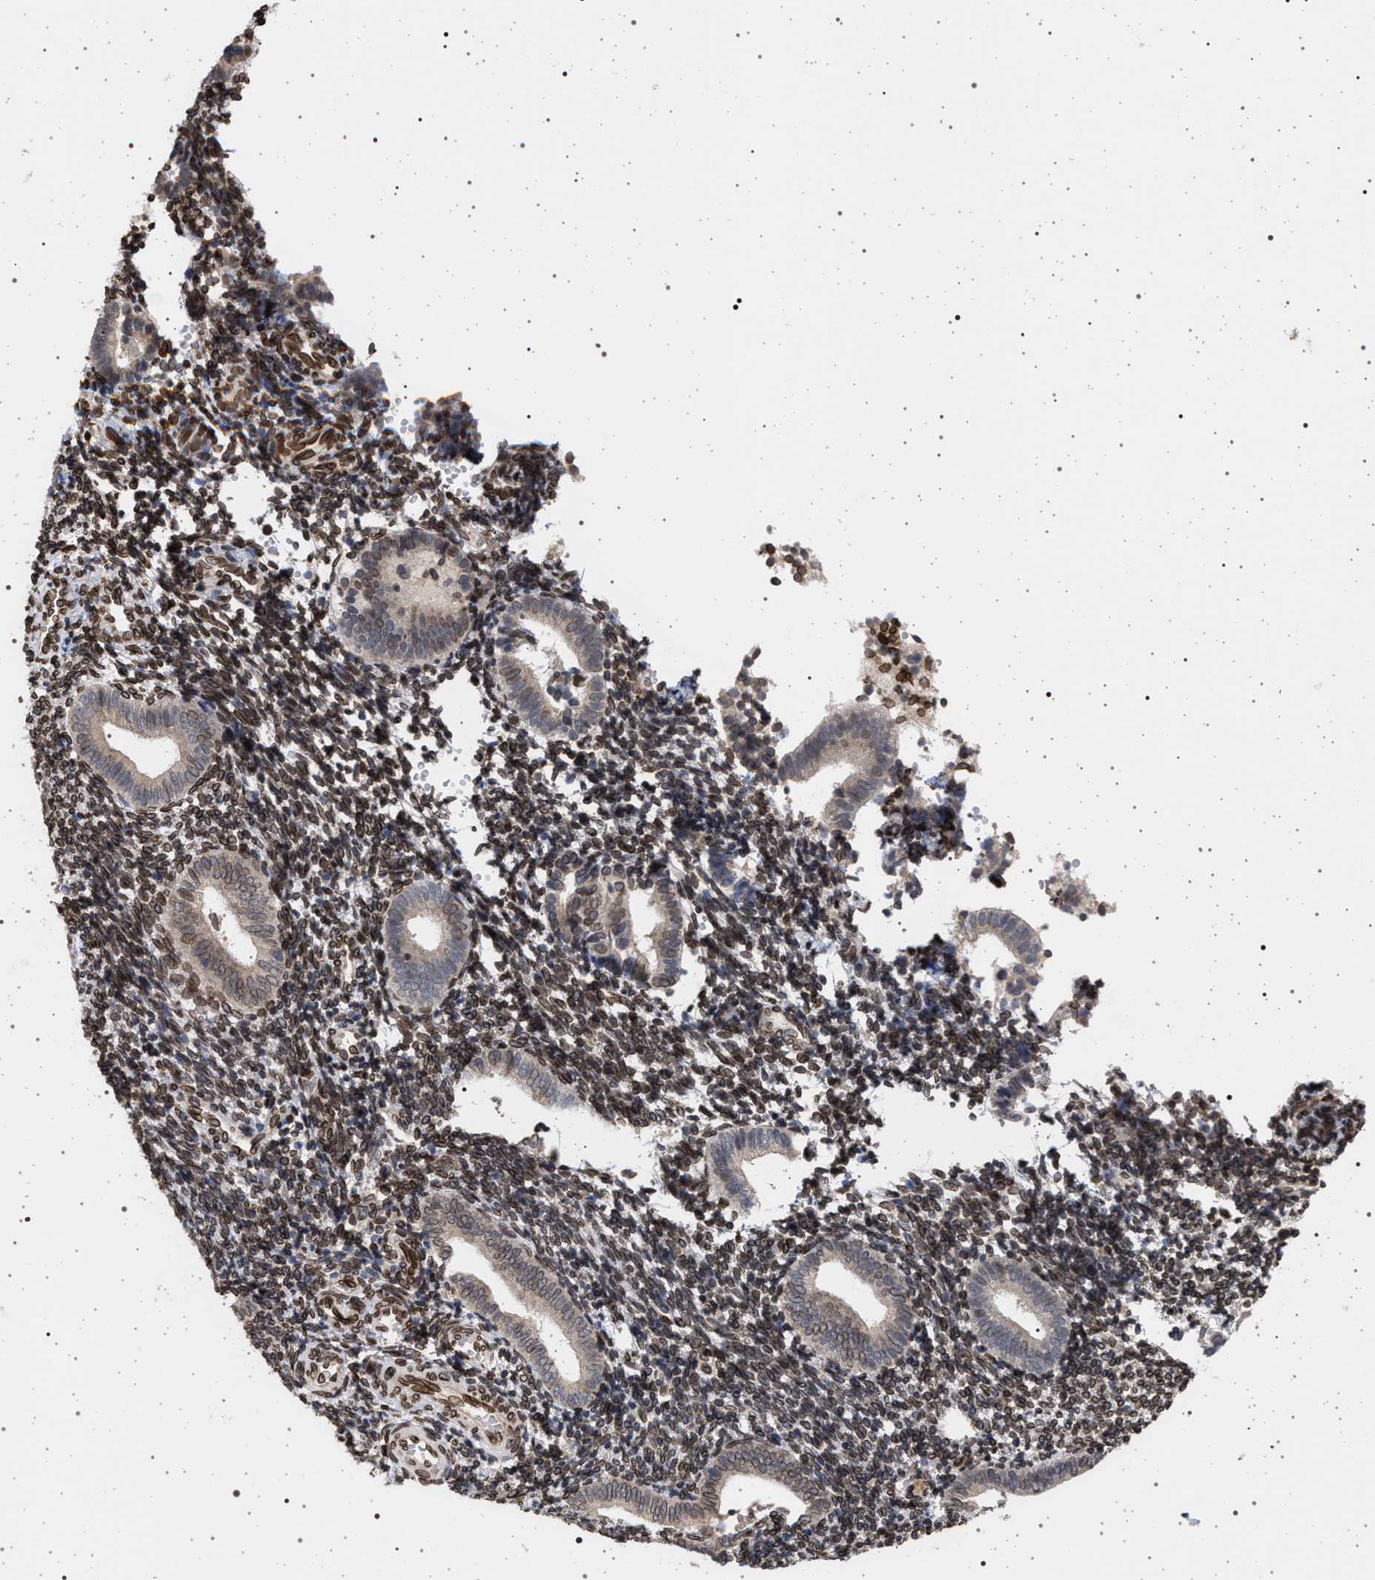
{"staining": {"intensity": "moderate", "quantity": "25%-75%", "location": "cytoplasmic/membranous,nuclear"}, "tissue": "endometrium", "cell_type": "Cells in endometrial stroma", "image_type": "normal", "snomed": [{"axis": "morphology", "description": "Normal tissue, NOS"}, {"axis": "topography", "description": "Uterus"}, {"axis": "topography", "description": "Endometrium"}], "caption": "Immunohistochemical staining of normal endometrium shows medium levels of moderate cytoplasmic/membranous,nuclear positivity in approximately 25%-75% of cells in endometrial stroma.", "gene": "ING2", "patient": {"sex": "female", "age": 33}}